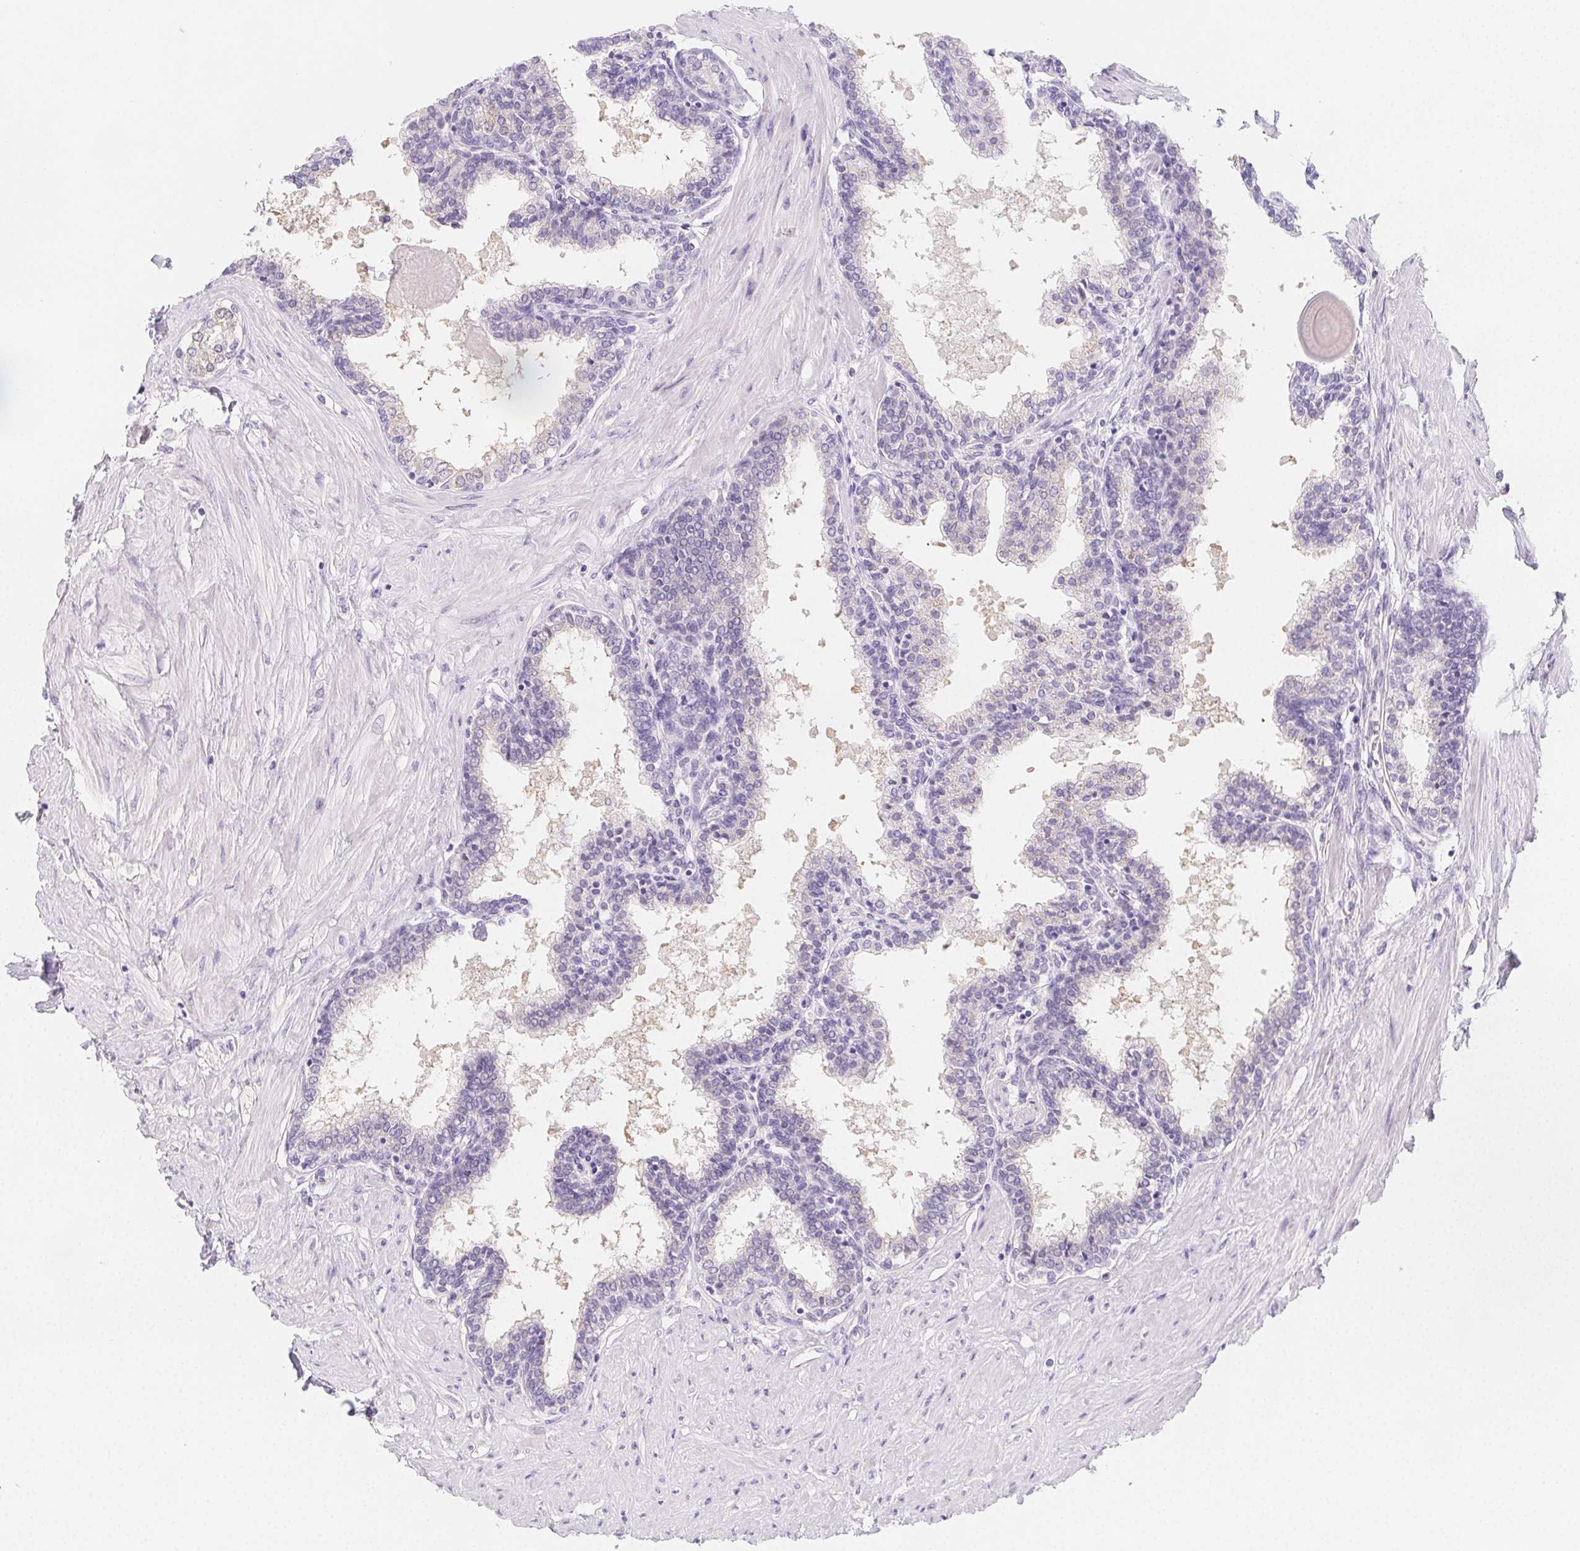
{"staining": {"intensity": "negative", "quantity": "none", "location": "none"}, "tissue": "prostate", "cell_type": "Glandular cells", "image_type": "normal", "snomed": [{"axis": "morphology", "description": "Normal tissue, NOS"}, {"axis": "topography", "description": "Prostate"}], "caption": "Immunohistochemistry photomicrograph of normal prostate stained for a protein (brown), which demonstrates no expression in glandular cells.", "gene": "ZBBX", "patient": {"sex": "male", "age": 55}}